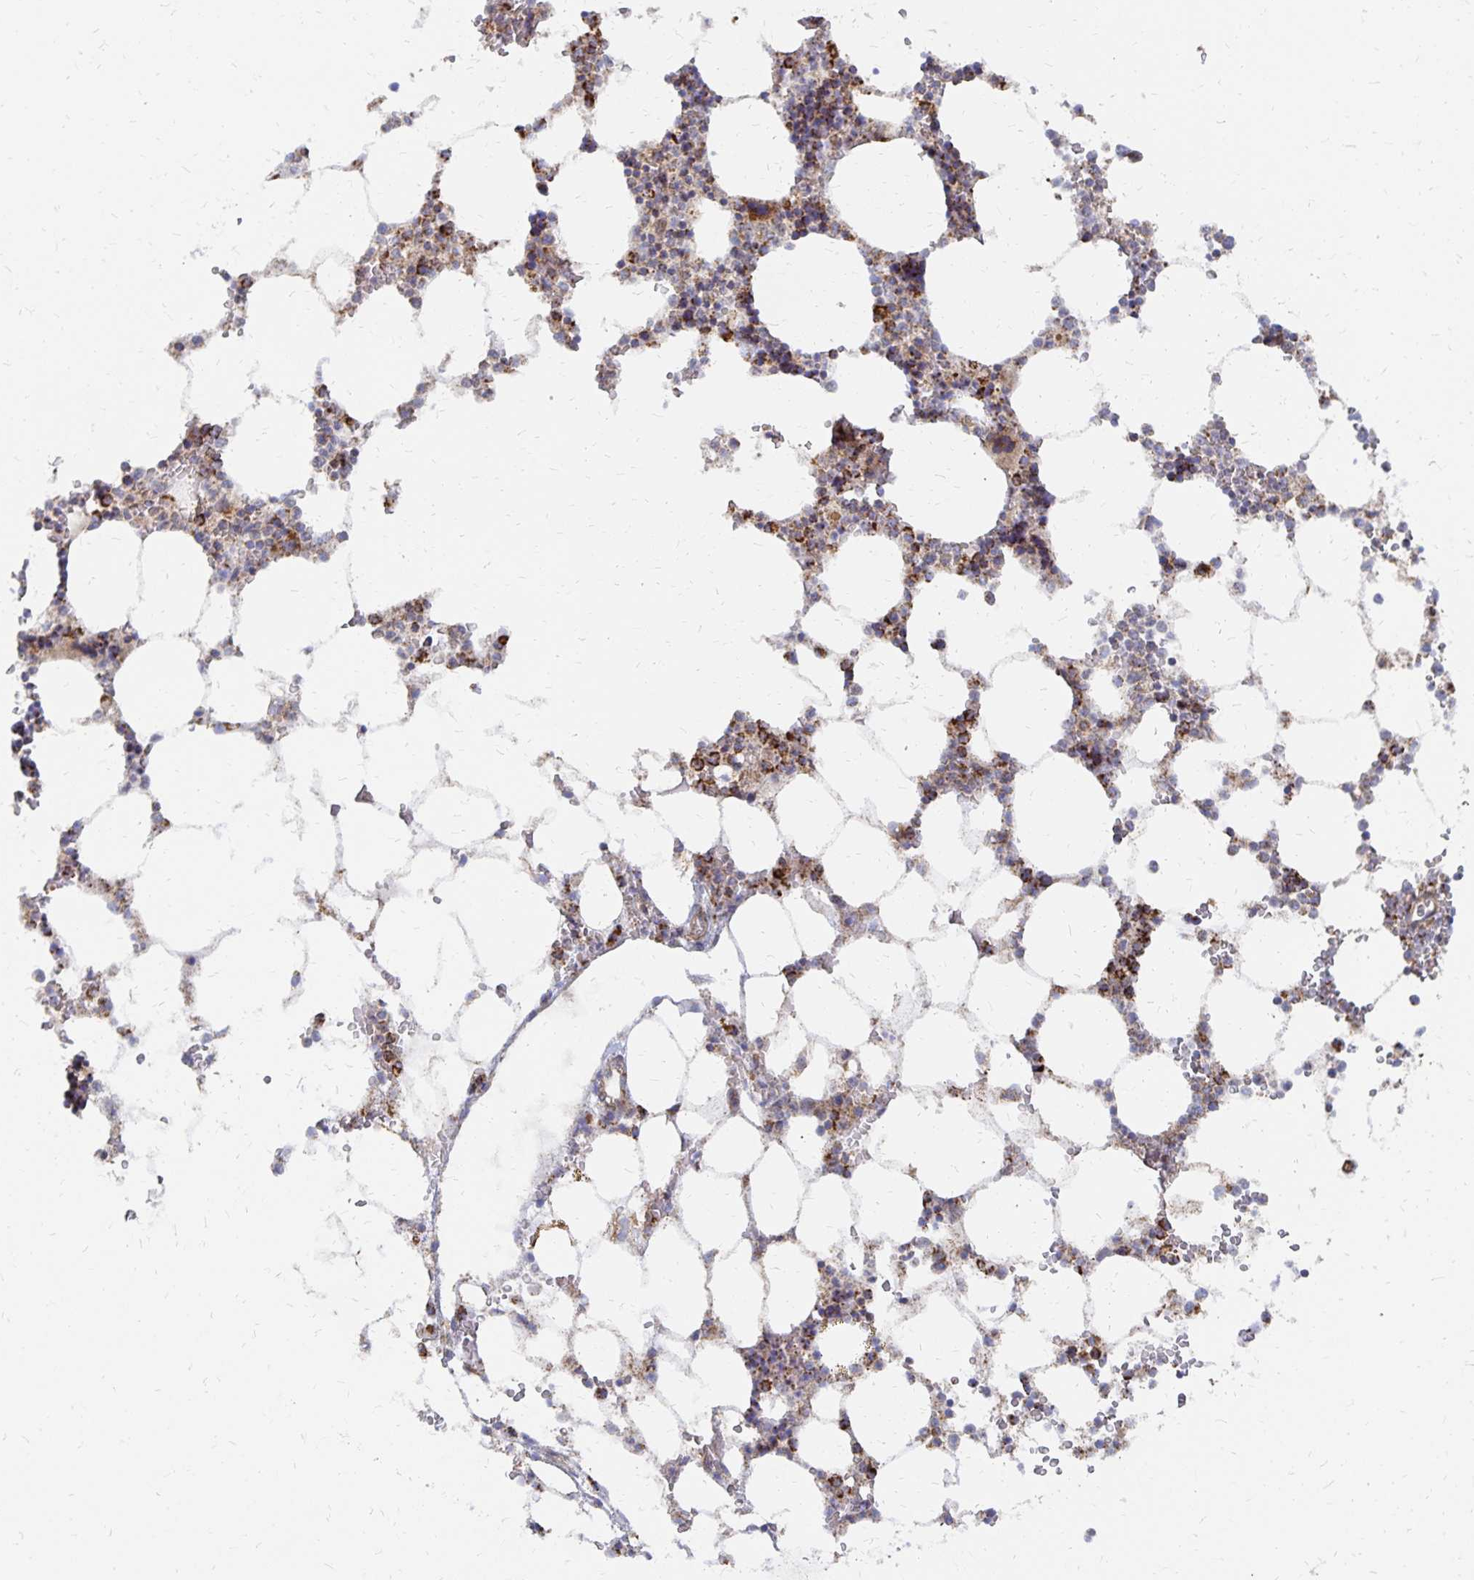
{"staining": {"intensity": "strong", "quantity": "25%-75%", "location": "cytoplasmic/membranous"}, "tissue": "bone marrow", "cell_type": "Hematopoietic cells", "image_type": "normal", "snomed": [{"axis": "morphology", "description": "Normal tissue, NOS"}, {"axis": "topography", "description": "Bone marrow"}], "caption": "IHC of unremarkable bone marrow exhibits high levels of strong cytoplasmic/membranous expression in approximately 25%-75% of hematopoietic cells. The staining is performed using DAB (3,3'-diaminobenzidine) brown chromogen to label protein expression. The nuclei are counter-stained blue using hematoxylin.", "gene": "STOML2", "patient": {"sex": "male", "age": 64}}